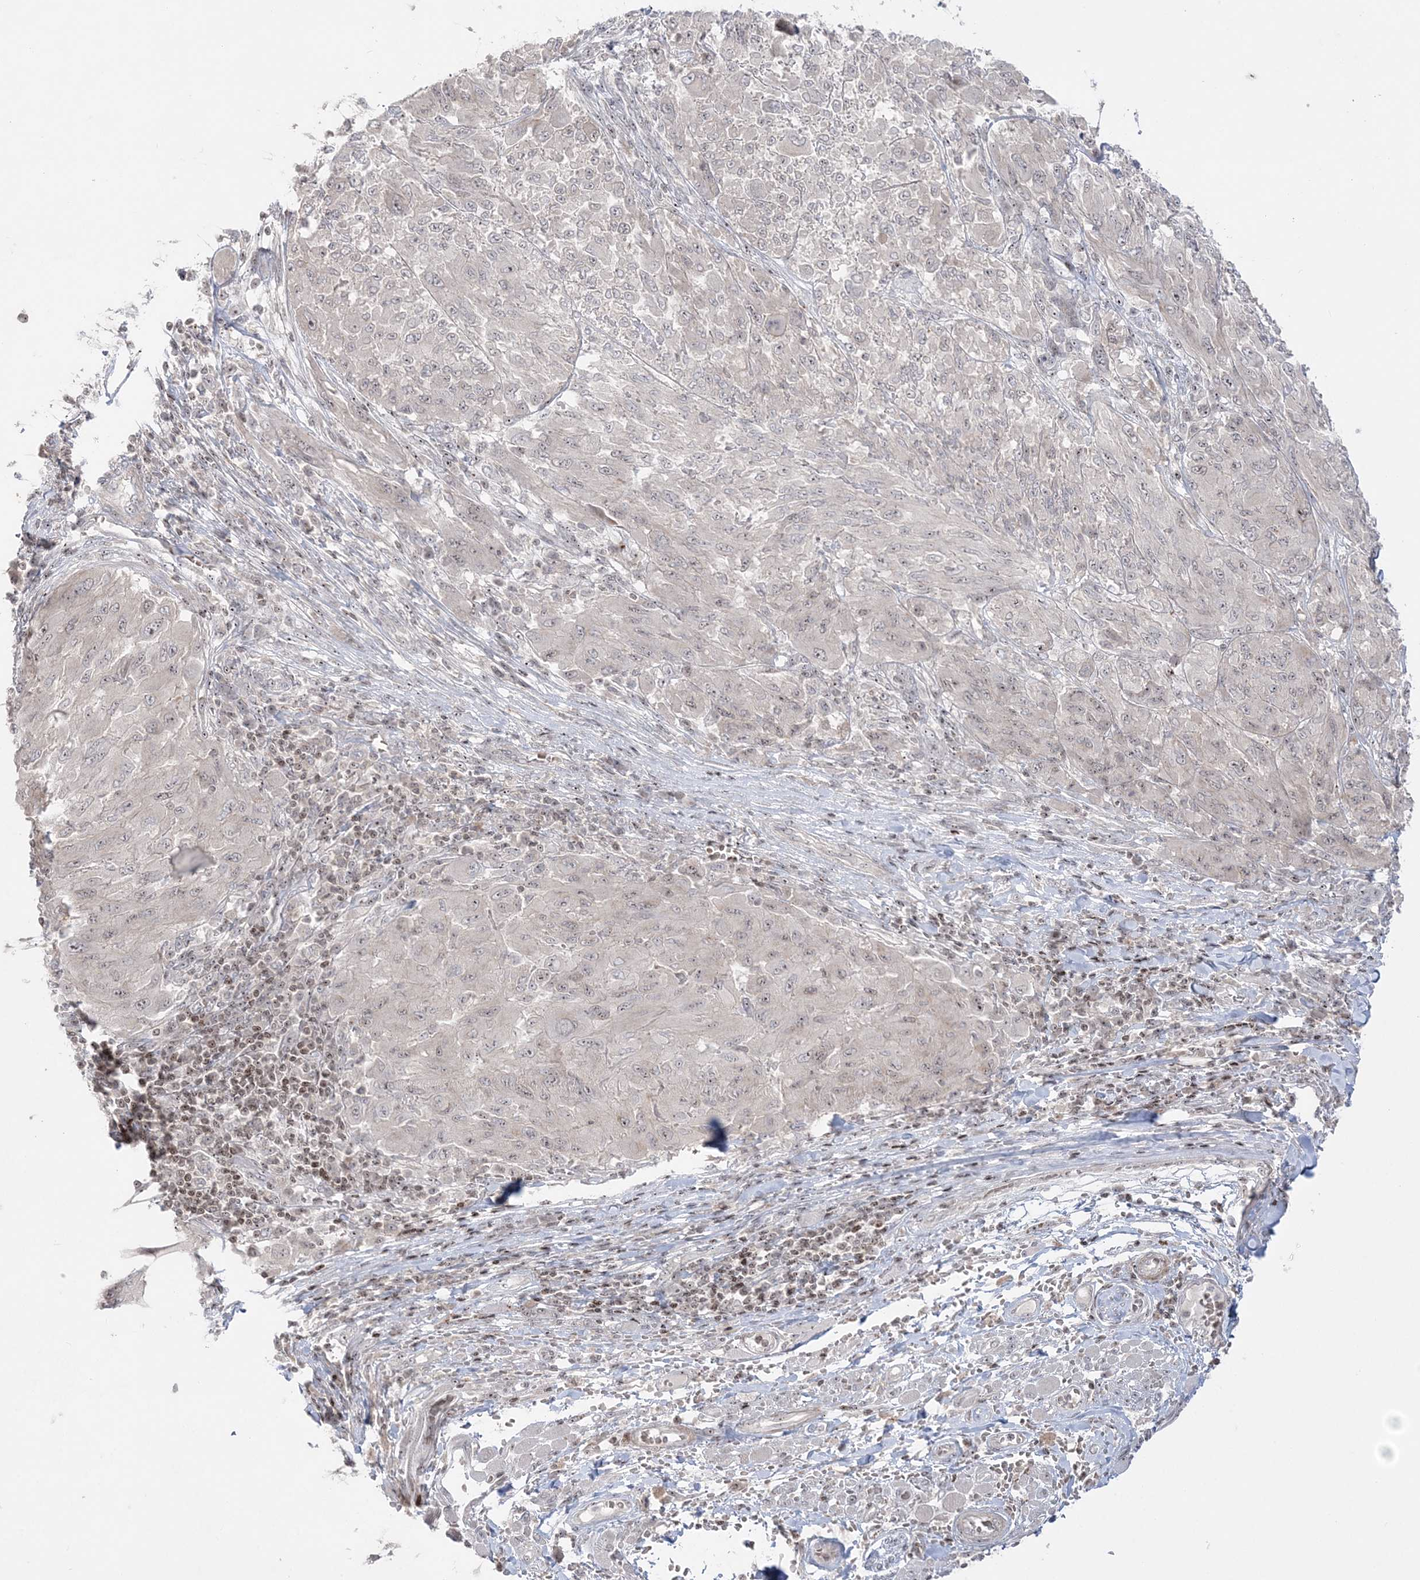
{"staining": {"intensity": "negative", "quantity": "none", "location": "none"}, "tissue": "melanoma", "cell_type": "Tumor cells", "image_type": "cancer", "snomed": [{"axis": "morphology", "description": "Malignant melanoma, NOS"}, {"axis": "topography", "description": "Skin"}], "caption": "Immunohistochemical staining of melanoma demonstrates no significant staining in tumor cells.", "gene": "SH3BP4", "patient": {"sex": "female", "age": 91}}